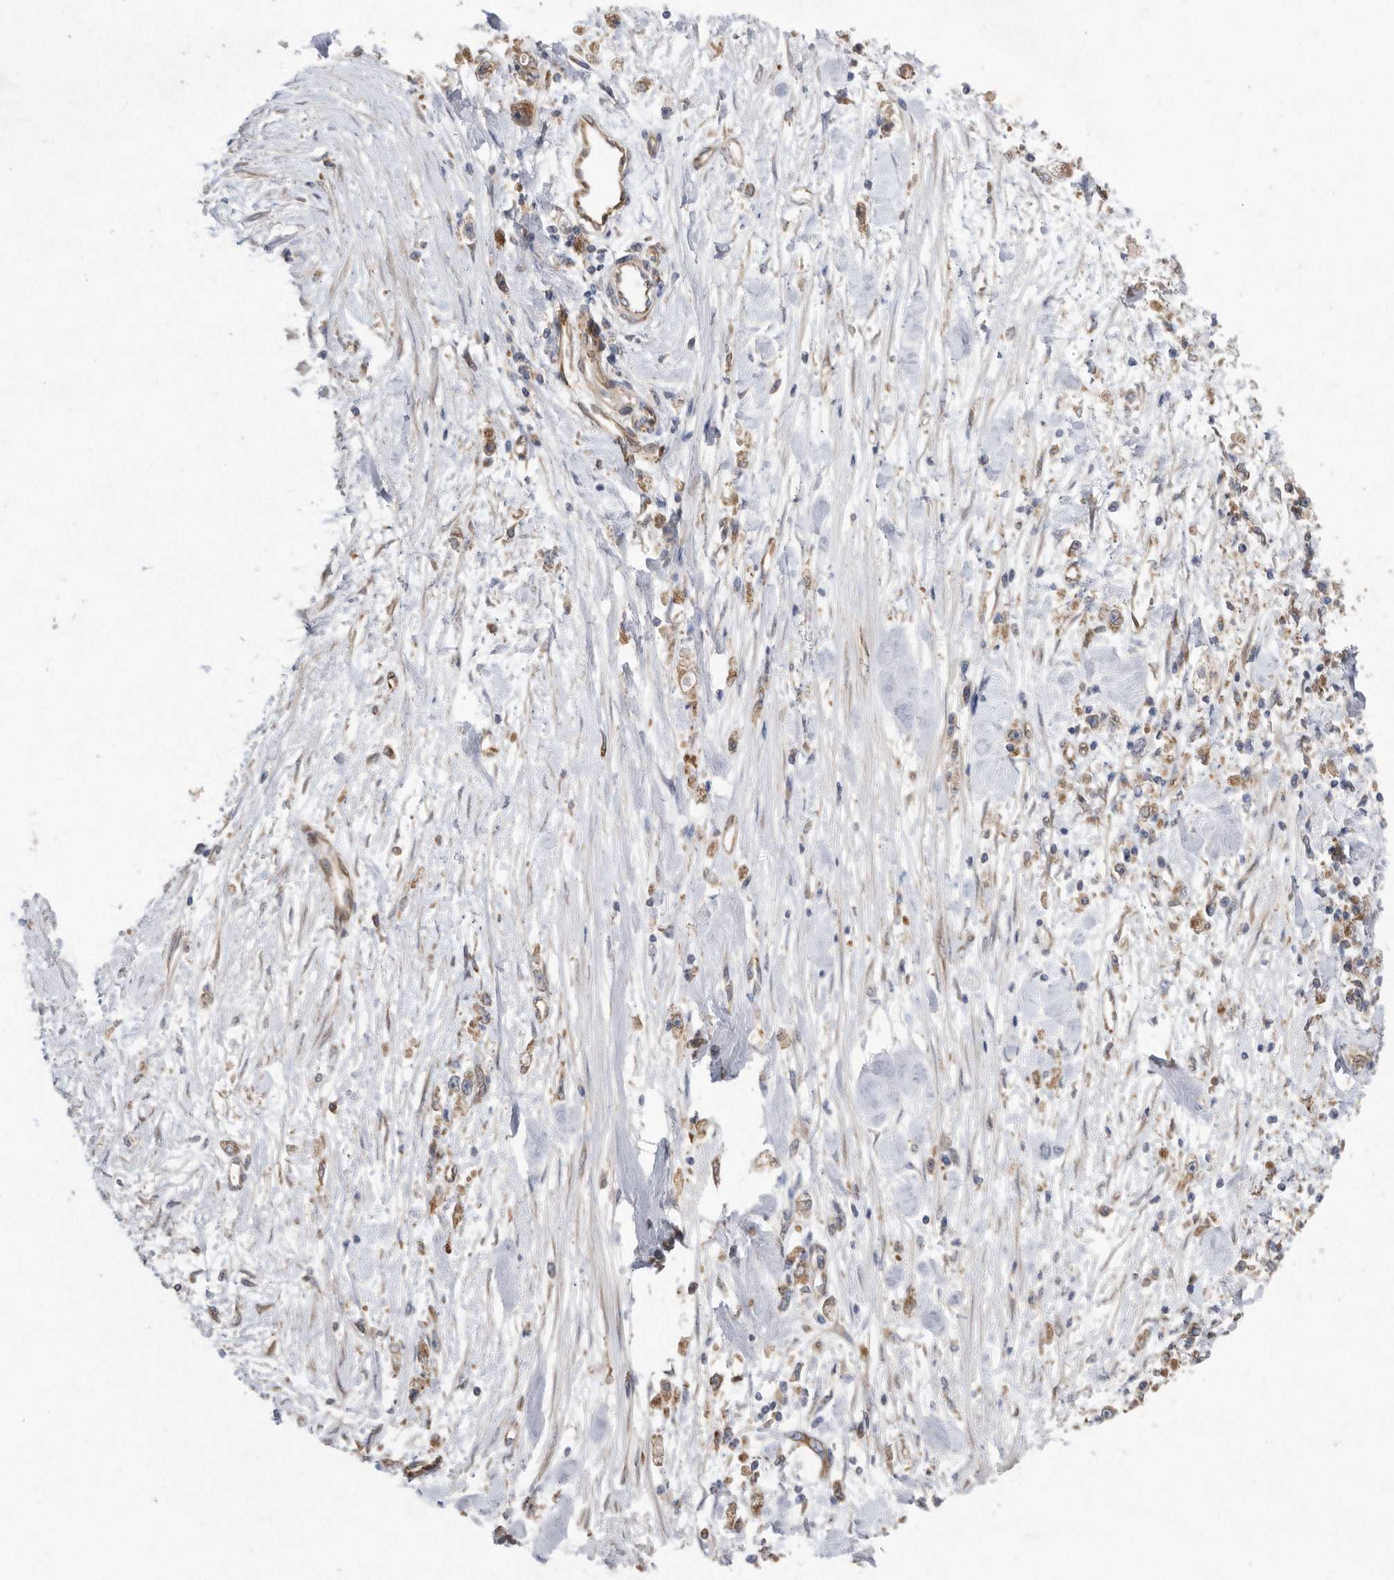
{"staining": {"intensity": "moderate", "quantity": ">75%", "location": "cytoplasmic/membranous"}, "tissue": "stomach cancer", "cell_type": "Tumor cells", "image_type": "cancer", "snomed": [{"axis": "morphology", "description": "Adenocarcinoma, NOS"}, {"axis": "topography", "description": "Stomach"}], "caption": "Immunohistochemistry (IHC) (DAB (3,3'-diaminobenzidine)) staining of stomach adenocarcinoma demonstrates moderate cytoplasmic/membranous protein positivity in approximately >75% of tumor cells.", "gene": "PON2", "patient": {"sex": "female", "age": 59}}